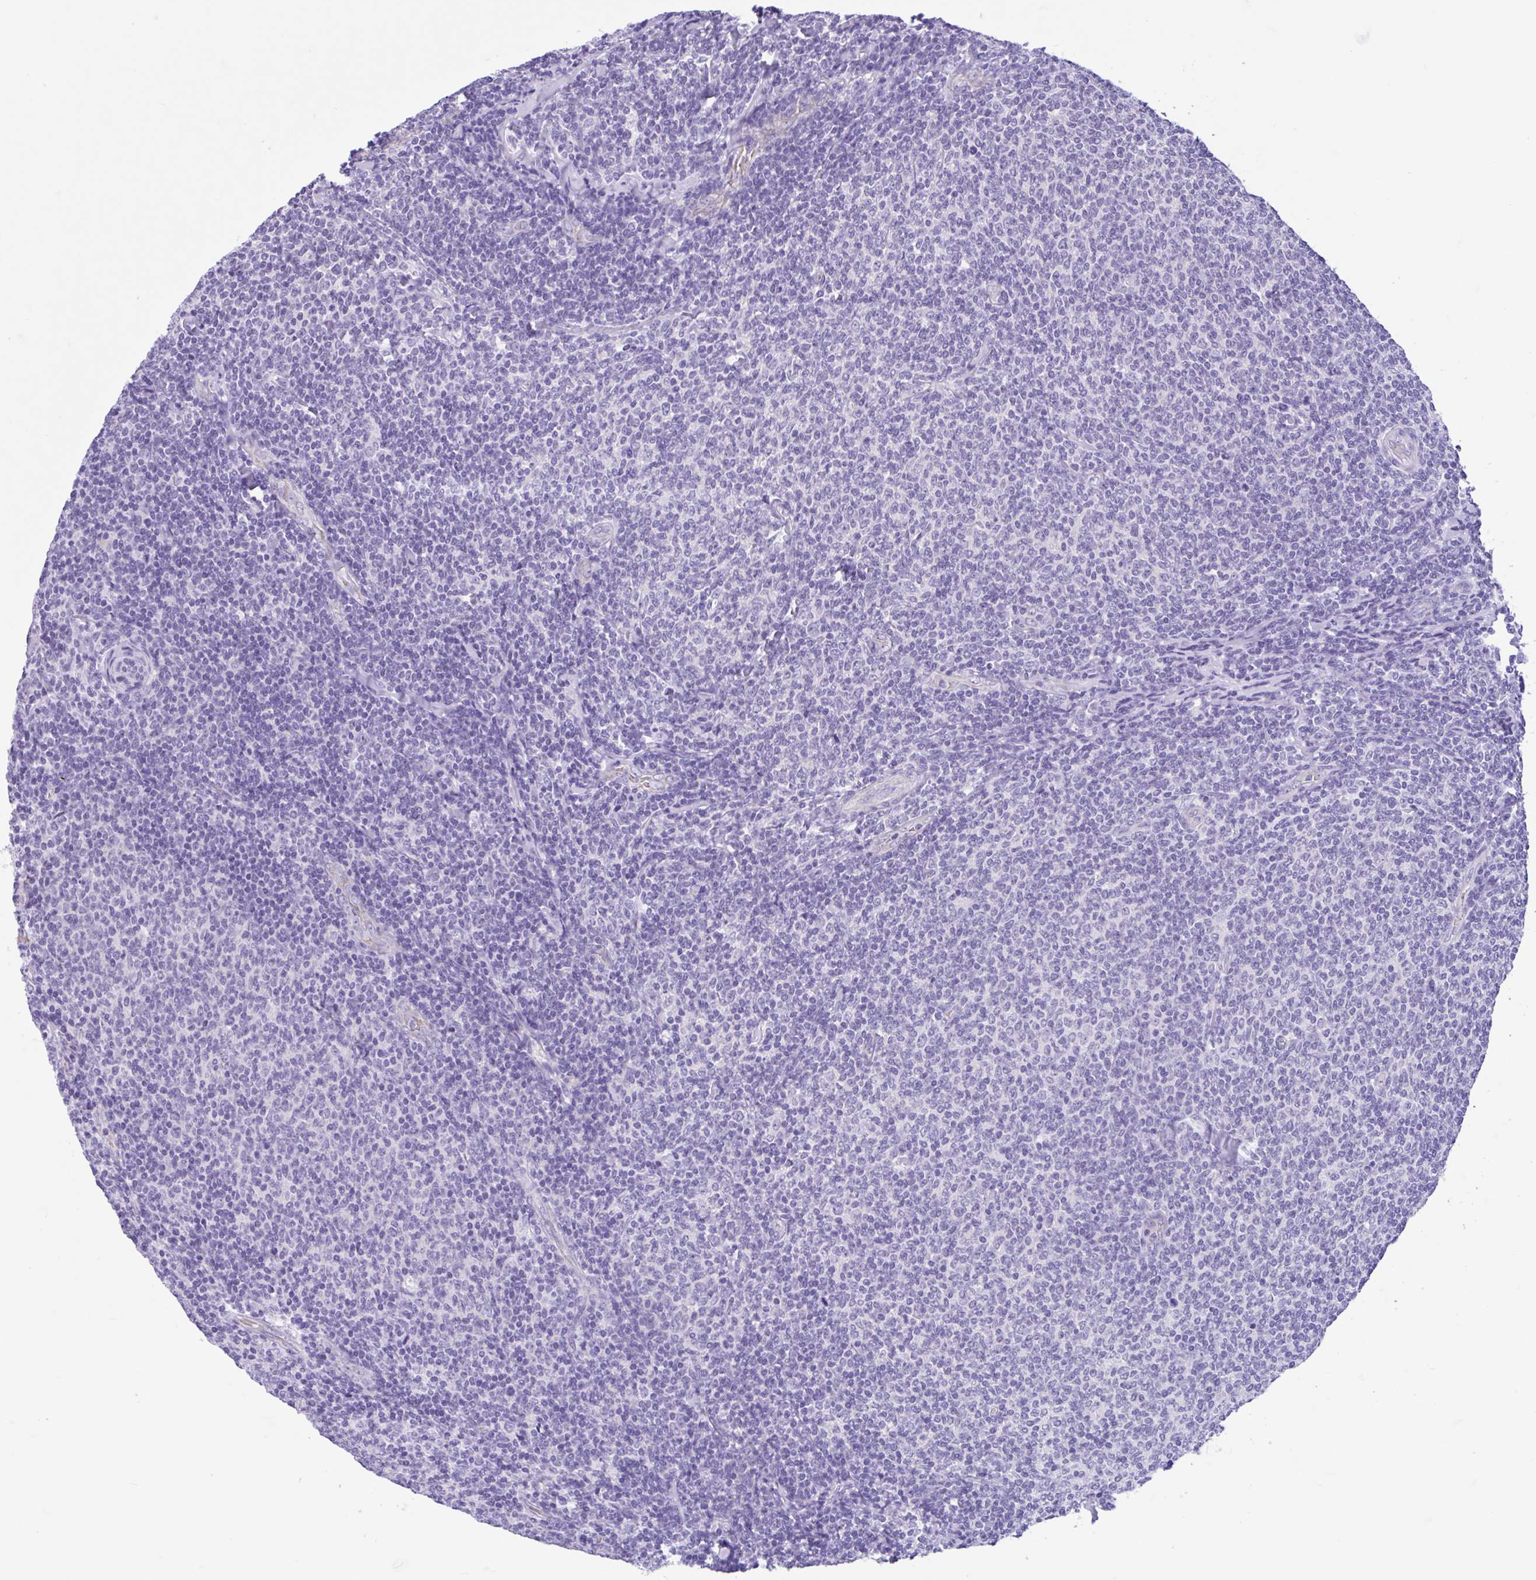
{"staining": {"intensity": "negative", "quantity": "none", "location": "none"}, "tissue": "lymphoma", "cell_type": "Tumor cells", "image_type": "cancer", "snomed": [{"axis": "morphology", "description": "Malignant lymphoma, non-Hodgkin's type, Low grade"}, {"axis": "topography", "description": "Lymph node"}], "caption": "A high-resolution histopathology image shows immunohistochemistry staining of lymphoma, which demonstrates no significant expression in tumor cells.", "gene": "TMEM79", "patient": {"sex": "male", "age": 52}}